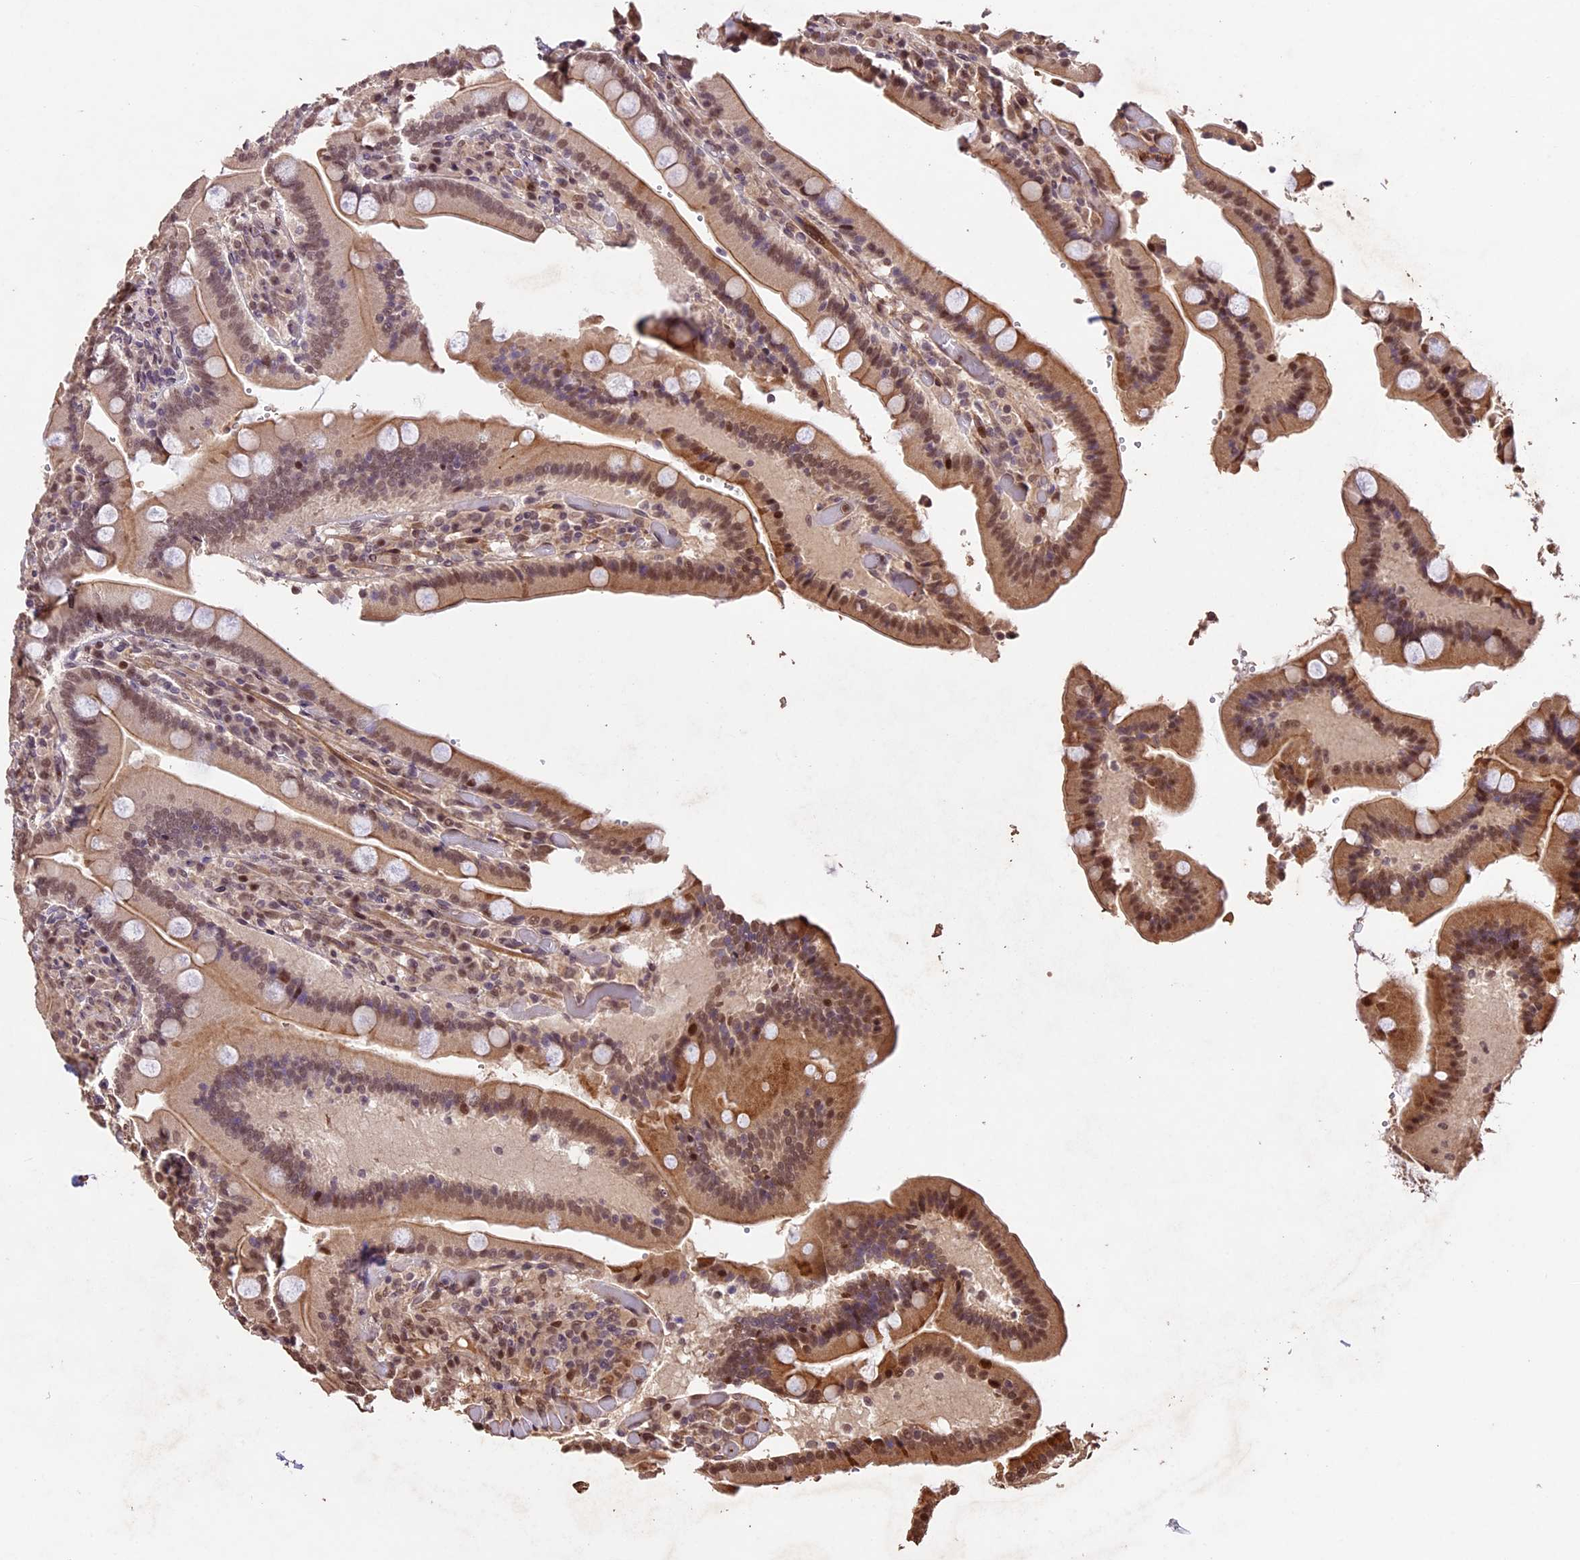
{"staining": {"intensity": "moderate", "quantity": "25%-75%", "location": "cytoplasmic/membranous,nuclear"}, "tissue": "duodenum", "cell_type": "Glandular cells", "image_type": "normal", "snomed": [{"axis": "morphology", "description": "Normal tissue, NOS"}, {"axis": "topography", "description": "Duodenum"}], "caption": "High-magnification brightfield microscopy of unremarkable duodenum stained with DAB (3,3'-diaminobenzidine) (brown) and counterstained with hematoxylin (blue). glandular cells exhibit moderate cytoplasmic/membranous,nuclear positivity is seen in about25%-75% of cells. Using DAB (brown) and hematoxylin (blue) stains, captured at high magnification using brightfield microscopy.", "gene": "CDKN2AIP", "patient": {"sex": "female", "age": 62}}